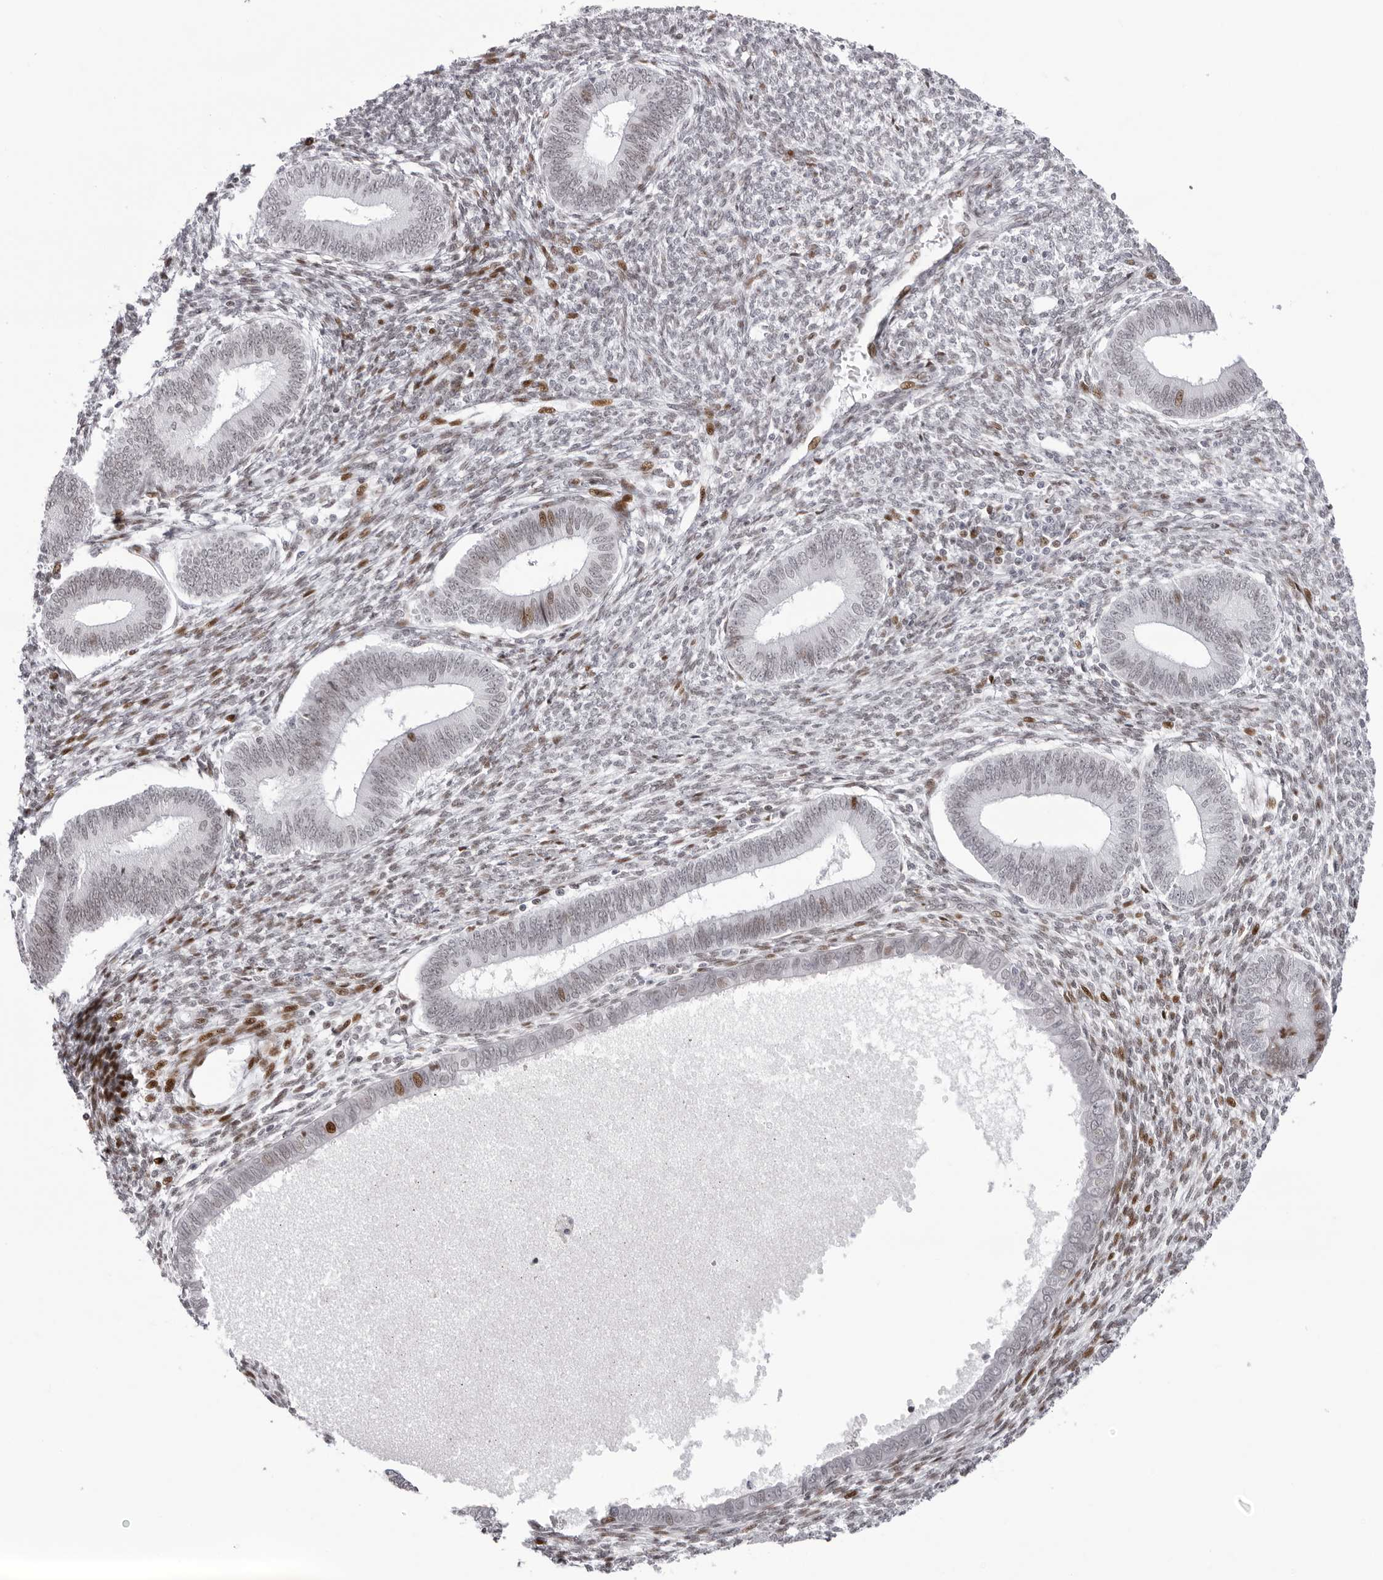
{"staining": {"intensity": "moderate", "quantity": "25%-75%", "location": "nuclear"}, "tissue": "endometrium", "cell_type": "Cells in endometrial stroma", "image_type": "normal", "snomed": [{"axis": "morphology", "description": "Normal tissue, NOS"}, {"axis": "topography", "description": "Endometrium"}], "caption": "Immunohistochemical staining of benign endometrium demonstrates 25%-75% levels of moderate nuclear protein staining in about 25%-75% of cells in endometrial stroma. The protein of interest is shown in brown color, while the nuclei are stained blue.", "gene": "NTPCR", "patient": {"sex": "female", "age": 46}}